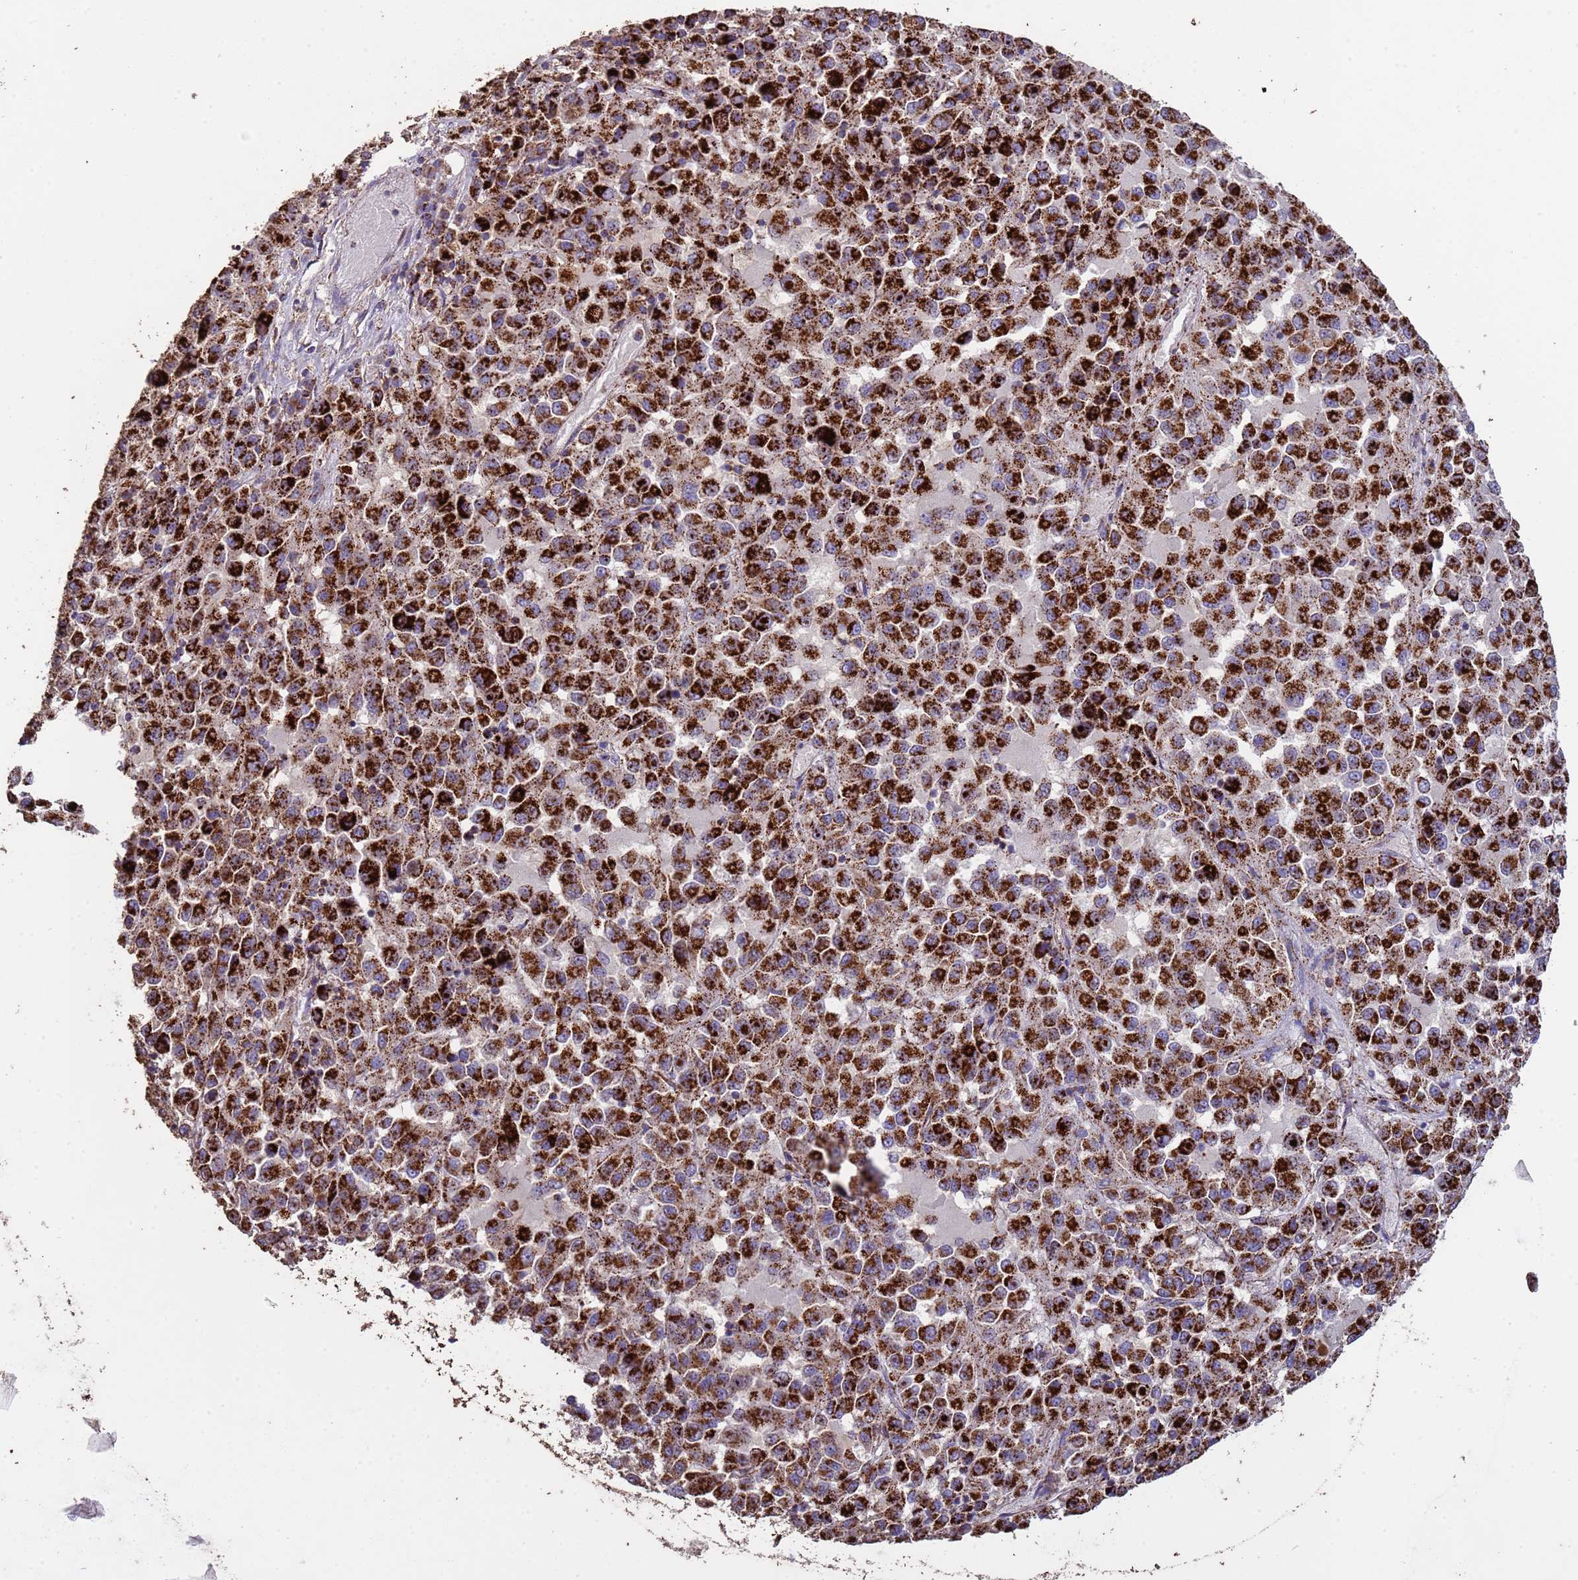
{"staining": {"intensity": "strong", "quantity": ">75%", "location": "cytoplasmic/membranous"}, "tissue": "melanoma", "cell_type": "Tumor cells", "image_type": "cancer", "snomed": [{"axis": "morphology", "description": "Malignant melanoma, Metastatic site"}, {"axis": "topography", "description": "Lung"}], "caption": "Immunohistochemical staining of human melanoma reveals high levels of strong cytoplasmic/membranous staining in about >75% of tumor cells.", "gene": "ZNFX1", "patient": {"sex": "male", "age": 64}}